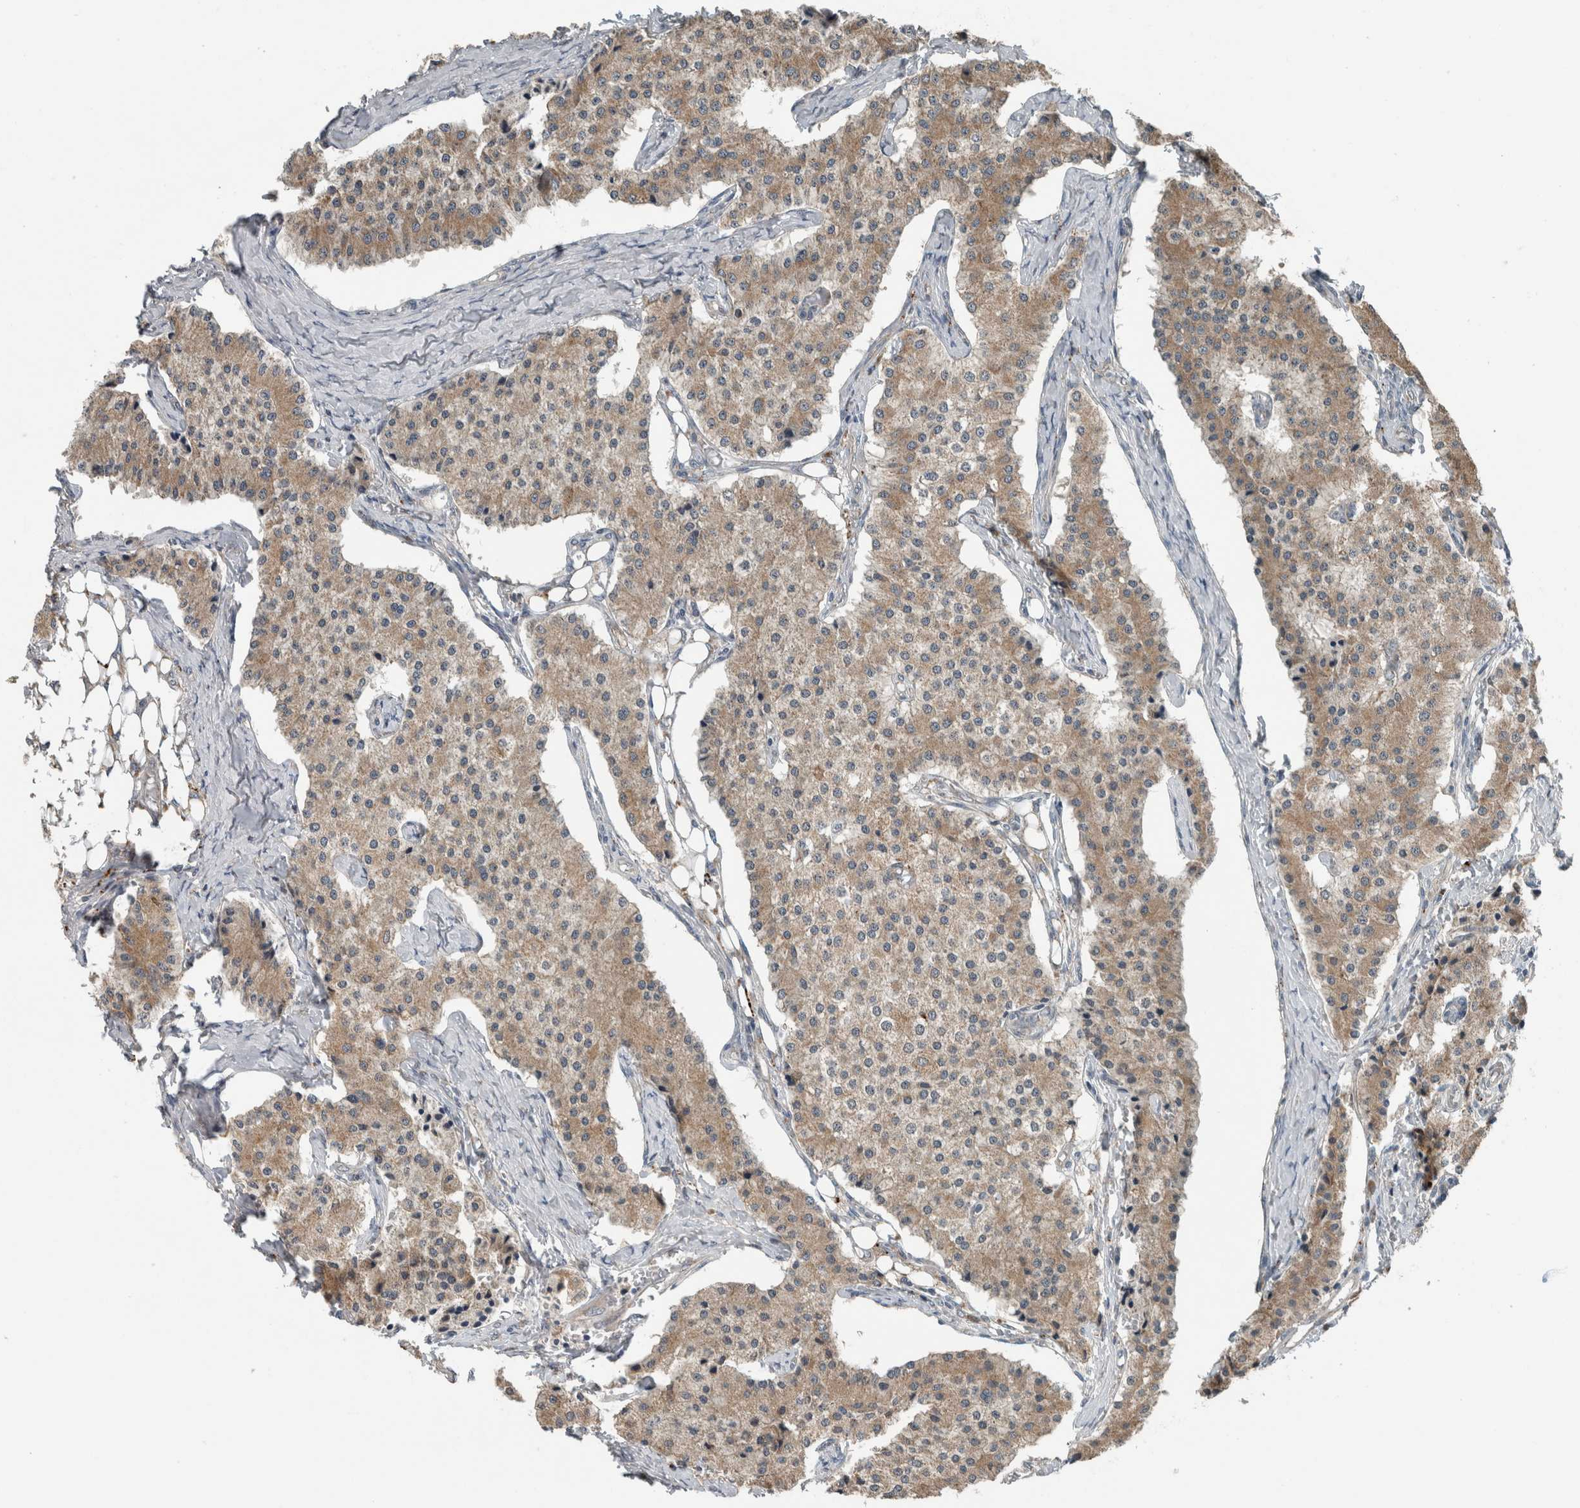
{"staining": {"intensity": "moderate", "quantity": ">75%", "location": "cytoplasmic/membranous"}, "tissue": "carcinoid", "cell_type": "Tumor cells", "image_type": "cancer", "snomed": [{"axis": "morphology", "description": "Carcinoid, malignant, NOS"}, {"axis": "topography", "description": "Colon"}], "caption": "DAB immunohistochemical staining of carcinoid shows moderate cytoplasmic/membranous protein staining in approximately >75% of tumor cells.", "gene": "GBA2", "patient": {"sex": "female", "age": 52}}